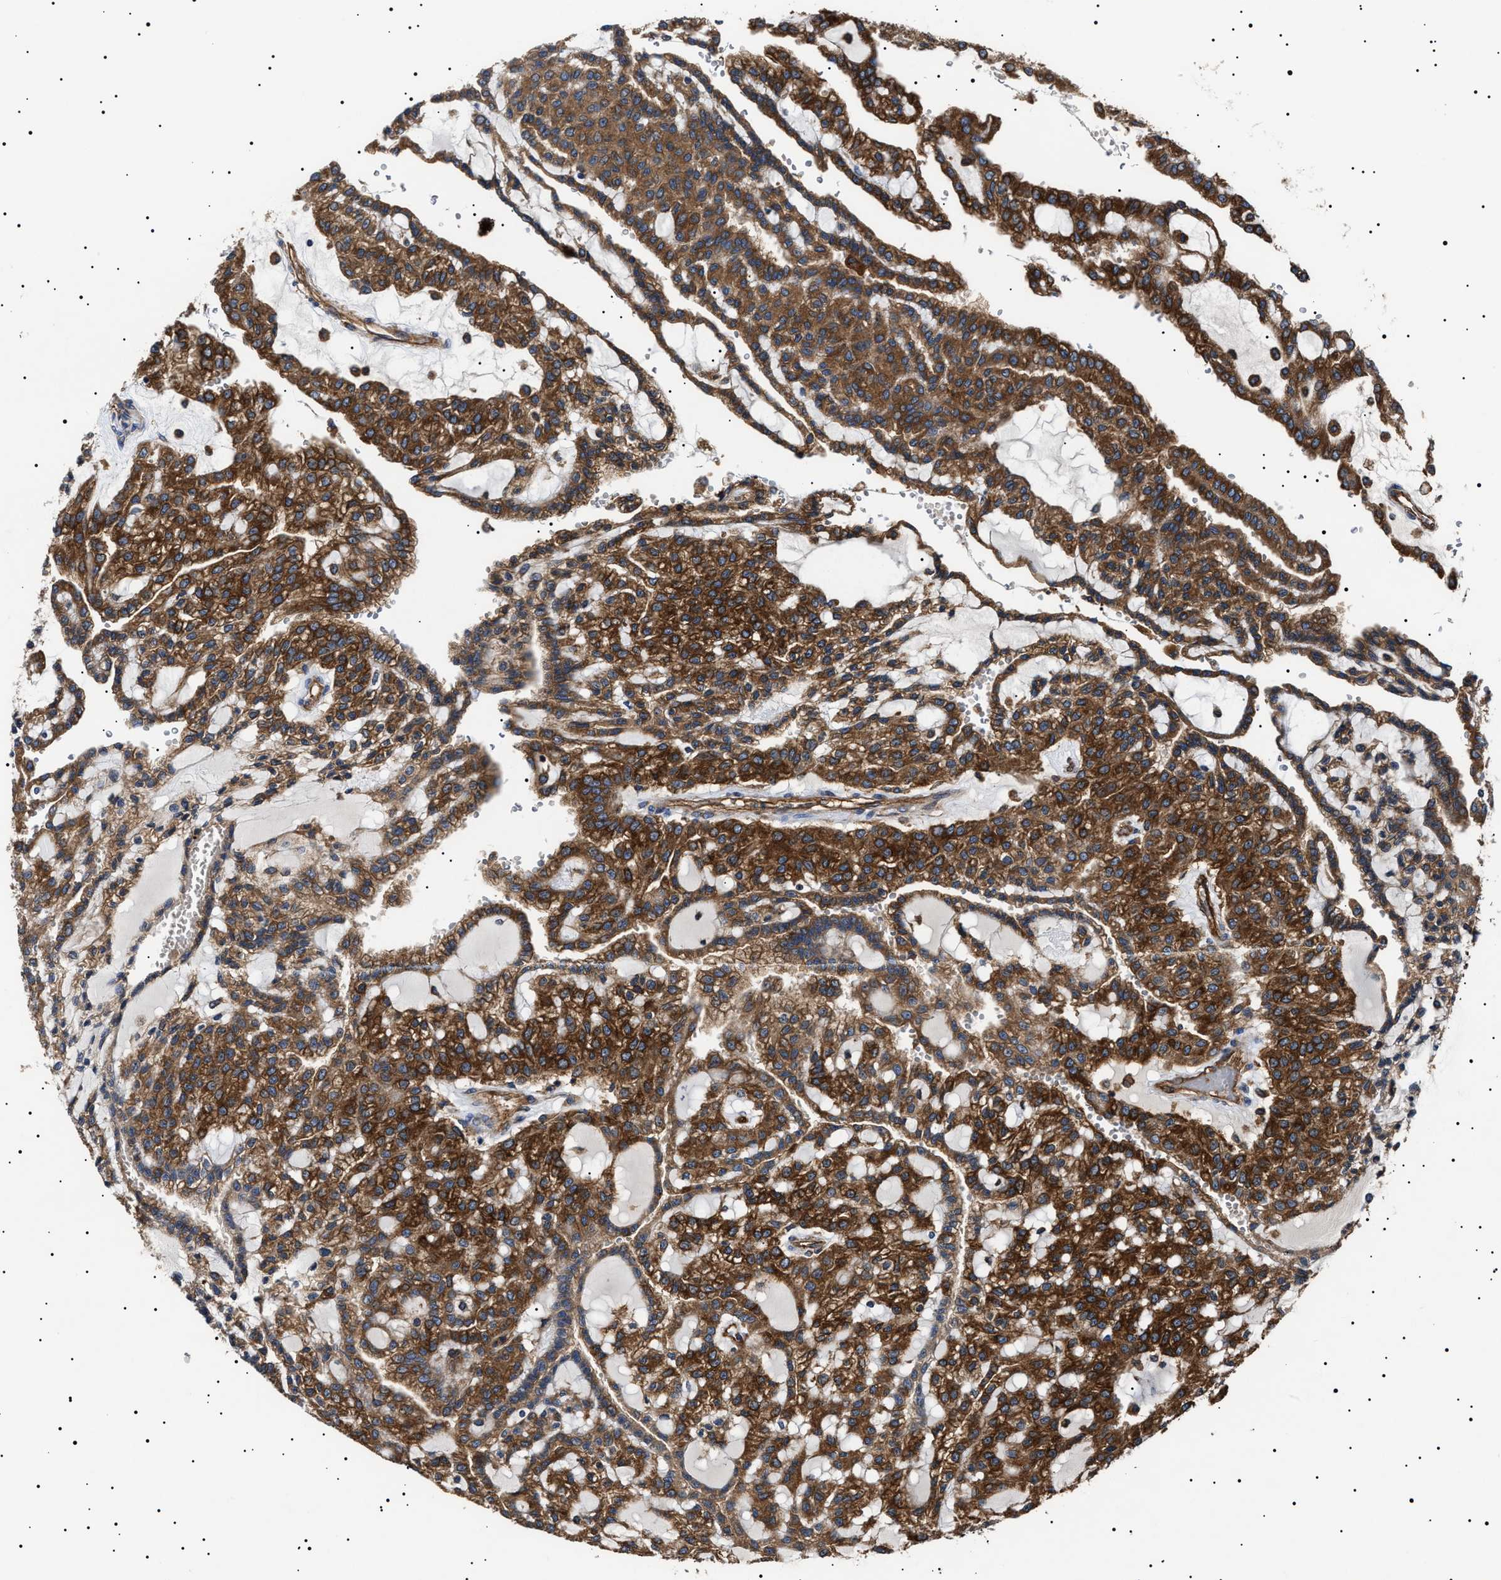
{"staining": {"intensity": "strong", "quantity": ">75%", "location": "cytoplasmic/membranous"}, "tissue": "renal cancer", "cell_type": "Tumor cells", "image_type": "cancer", "snomed": [{"axis": "morphology", "description": "Adenocarcinoma, NOS"}, {"axis": "topography", "description": "Kidney"}], "caption": "Human renal cancer stained with a protein marker exhibits strong staining in tumor cells.", "gene": "TPP2", "patient": {"sex": "male", "age": 63}}